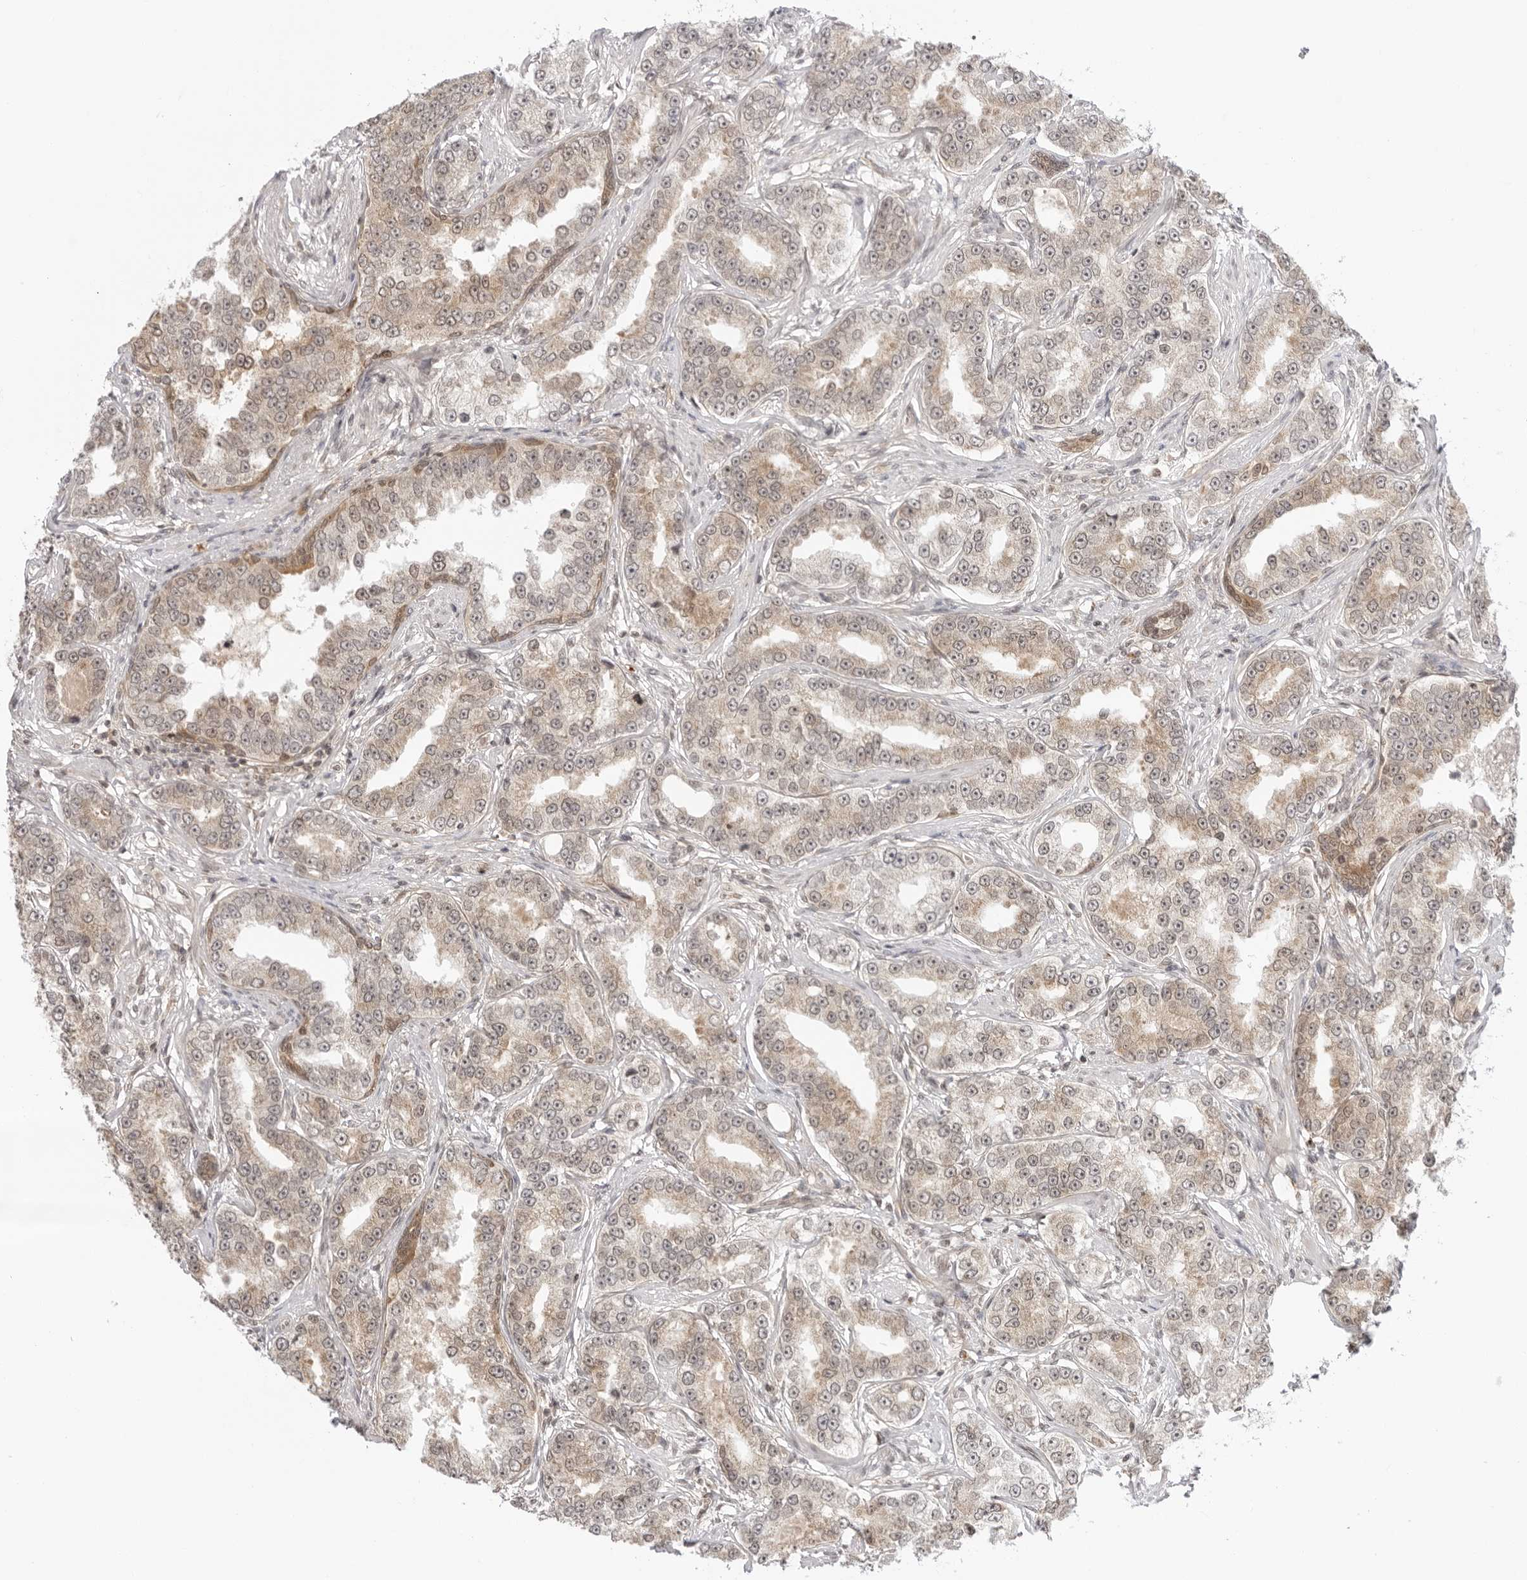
{"staining": {"intensity": "weak", "quantity": "25%-75%", "location": "cytoplasmic/membranous"}, "tissue": "prostate cancer", "cell_type": "Tumor cells", "image_type": "cancer", "snomed": [{"axis": "morphology", "description": "Normal tissue, NOS"}, {"axis": "morphology", "description": "Adenocarcinoma, High grade"}, {"axis": "topography", "description": "Prostate"}], "caption": "Tumor cells show weak cytoplasmic/membranous staining in approximately 25%-75% of cells in prostate adenocarcinoma (high-grade).", "gene": "PRRC2C", "patient": {"sex": "male", "age": 83}}